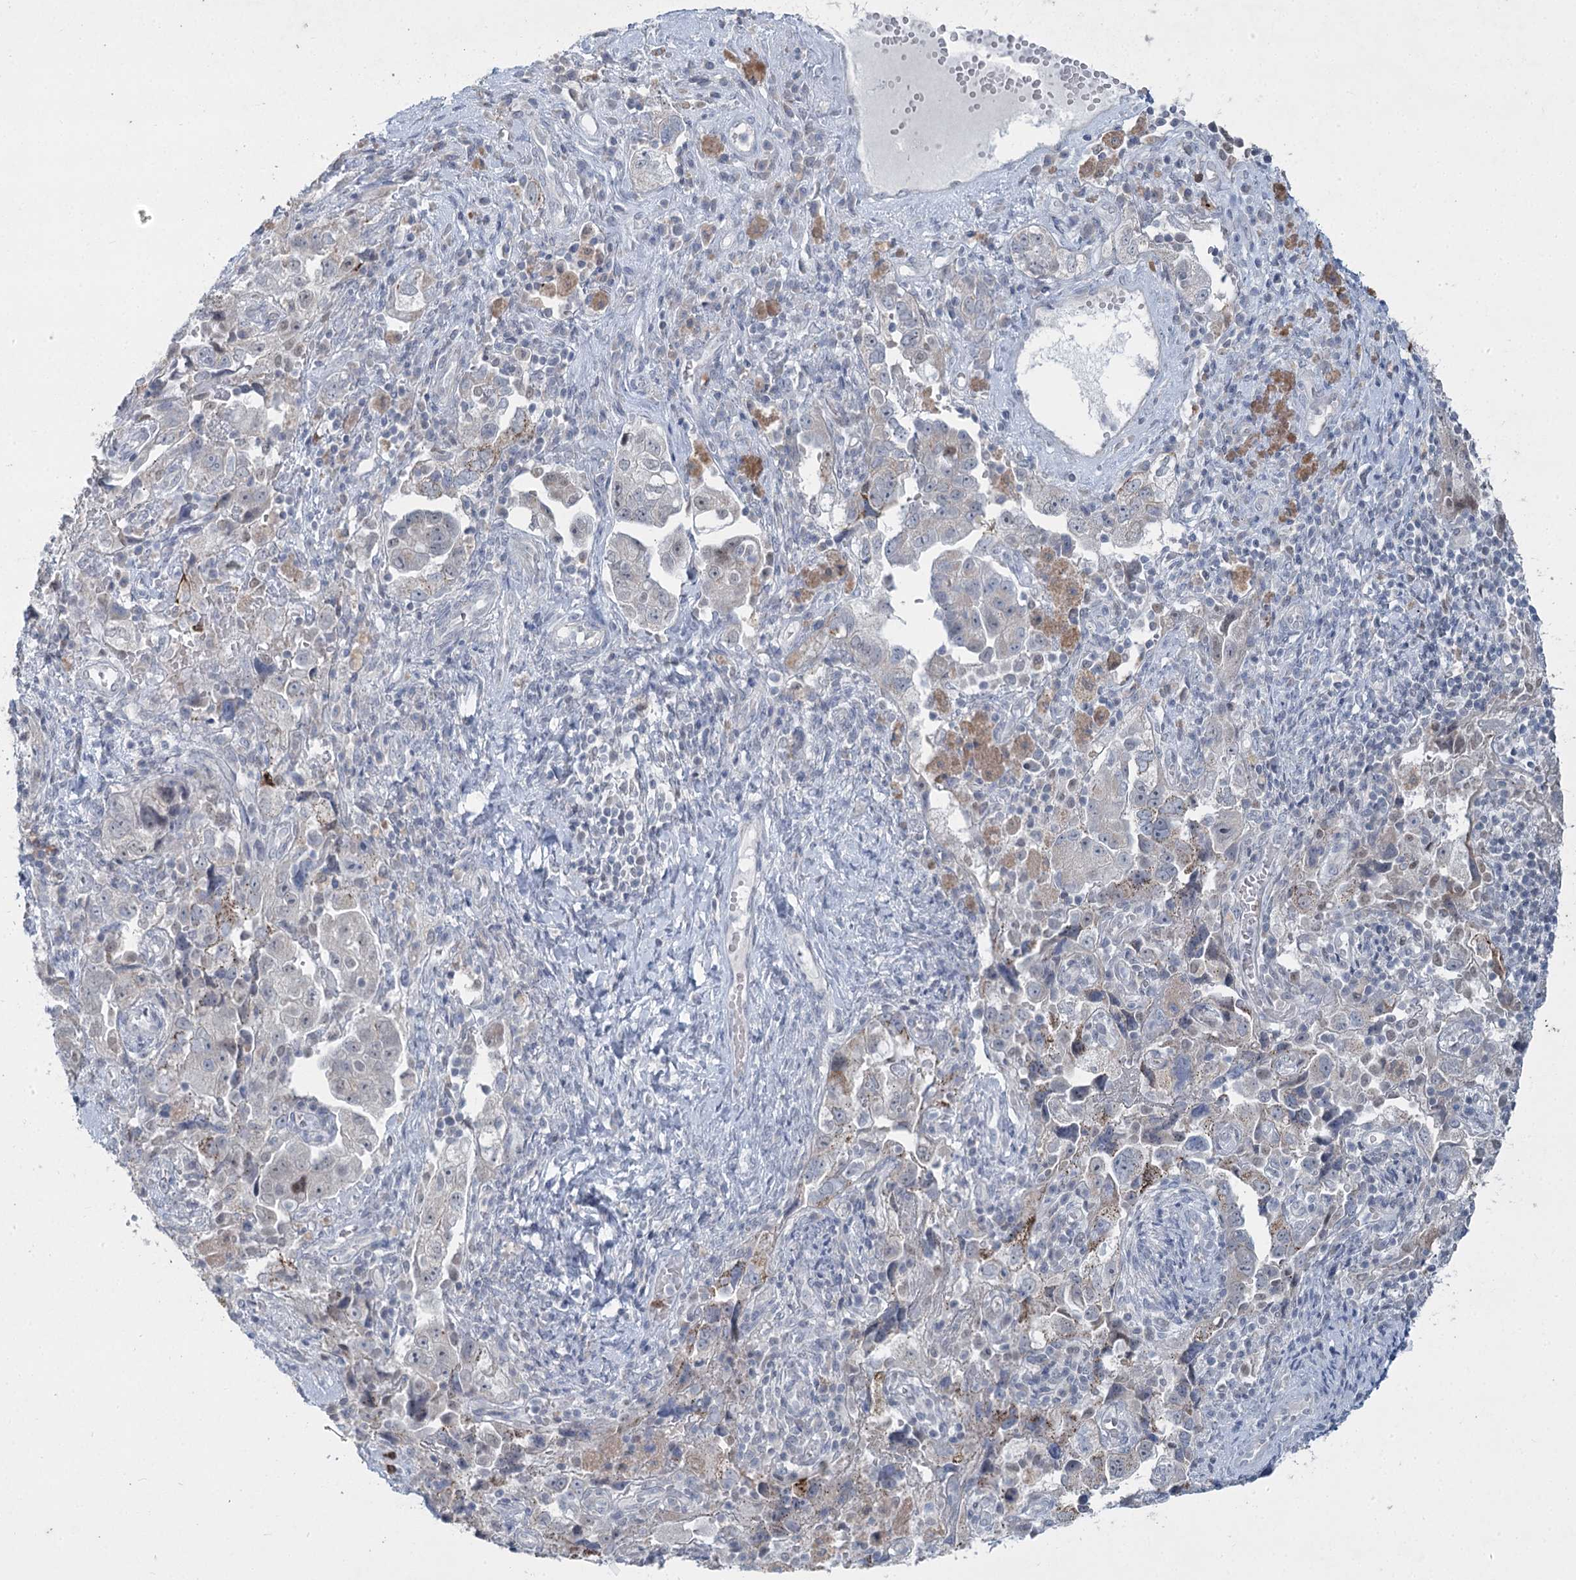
{"staining": {"intensity": "negative", "quantity": "none", "location": "none"}, "tissue": "ovarian cancer", "cell_type": "Tumor cells", "image_type": "cancer", "snomed": [{"axis": "morphology", "description": "Carcinoma, NOS"}, {"axis": "morphology", "description": "Cystadenocarcinoma, serous, NOS"}, {"axis": "topography", "description": "Ovary"}], "caption": "Tumor cells are negative for brown protein staining in ovarian cancer.", "gene": "ABITRAM", "patient": {"sex": "female", "age": 69}}